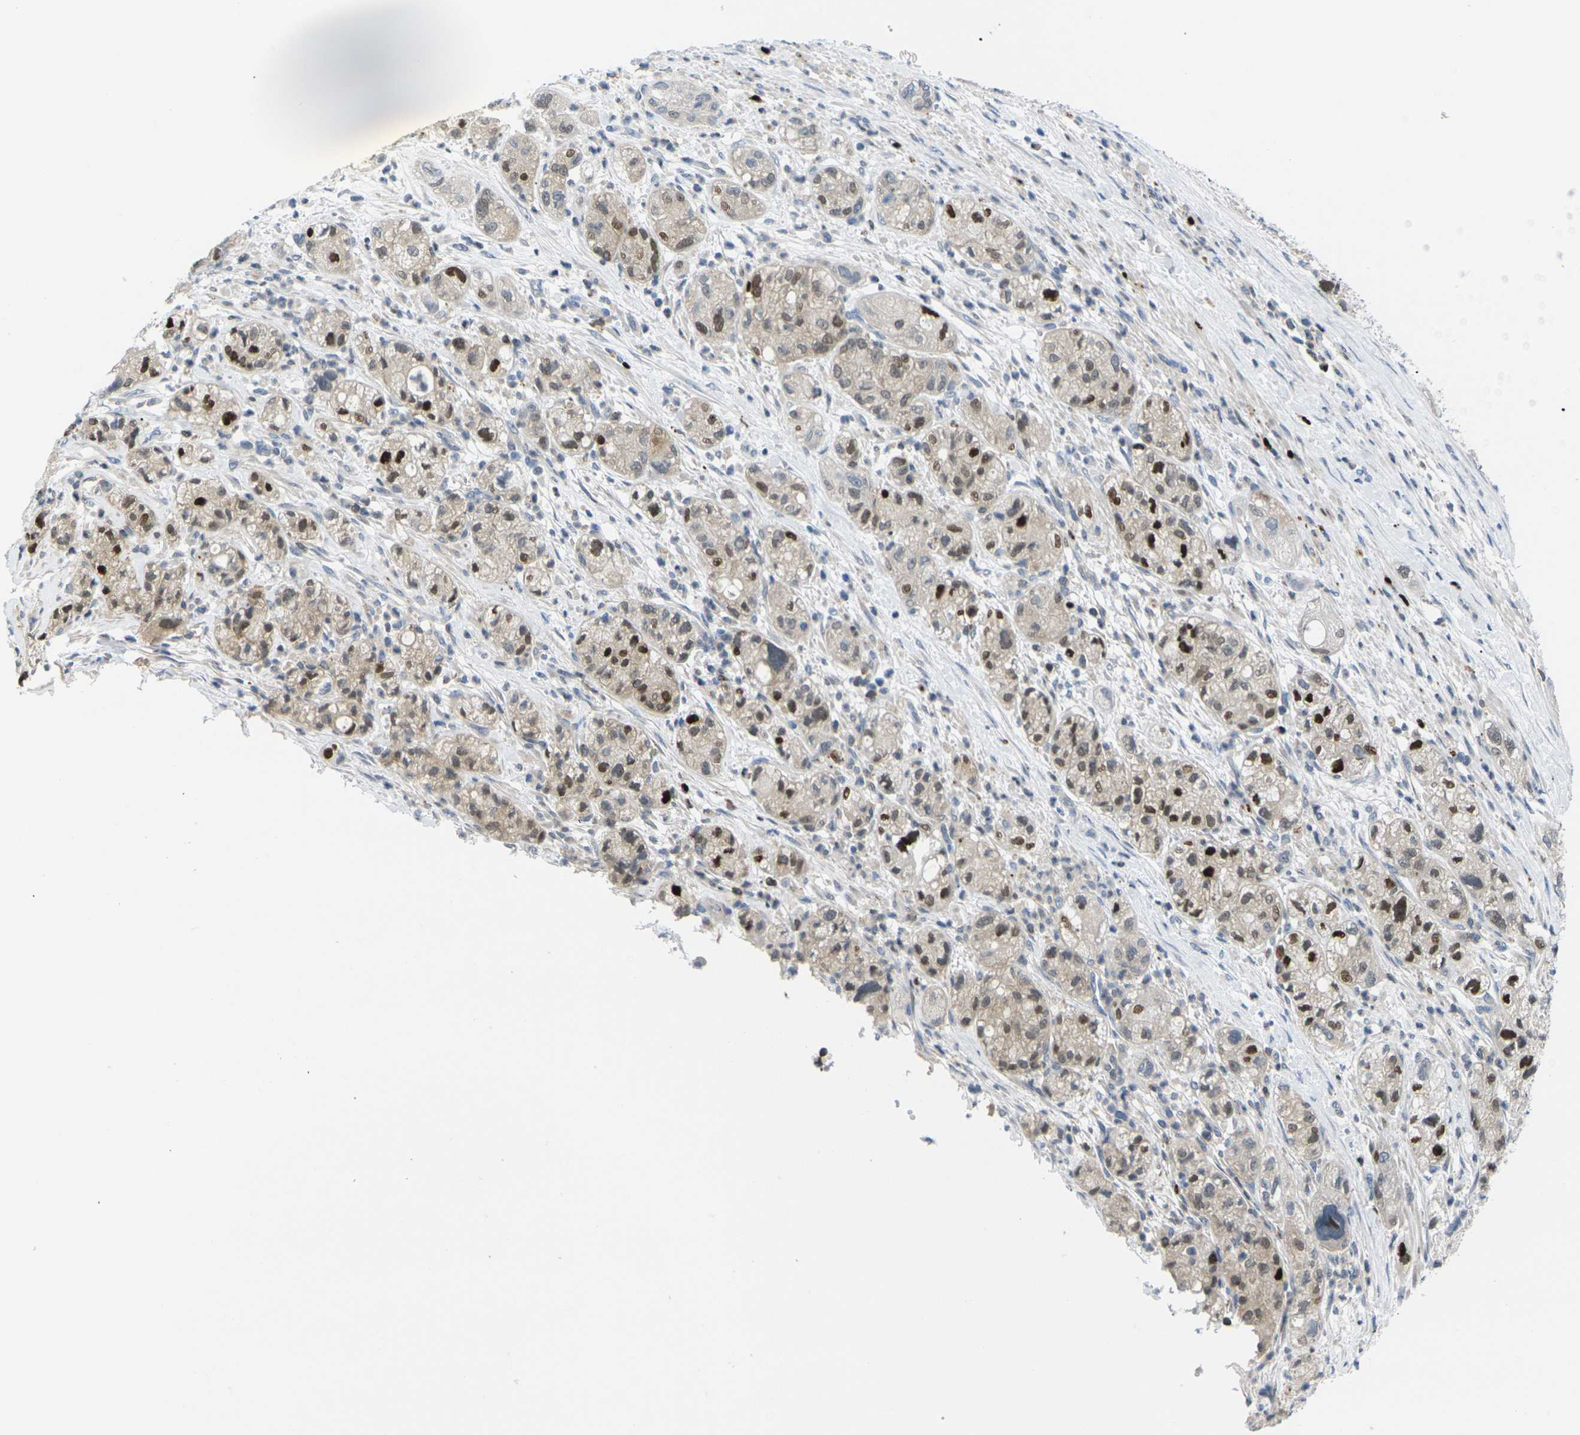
{"staining": {"intensity": "strong", "quantity": "25%-75%", "location": "cytoplasmic/membranous,nuclear"}, "tissue": "pancreatic cancer", "cell_type": "Tumor cells", "image_type": "cancer", "snomed": [{"axis": "morphology", "description": "Adenocarcinoma, NOS"}, {"axis": "topography", "description": "Pancreas"}], "caption": "Adenocarcinoma (pancreatic) stained for a protein exhibits strong cytoplasmic/membranous and nuclear positivity in tumor cells.", "gene": "RPS6KA3", "patient": {"sex": "female", "age": 78}}